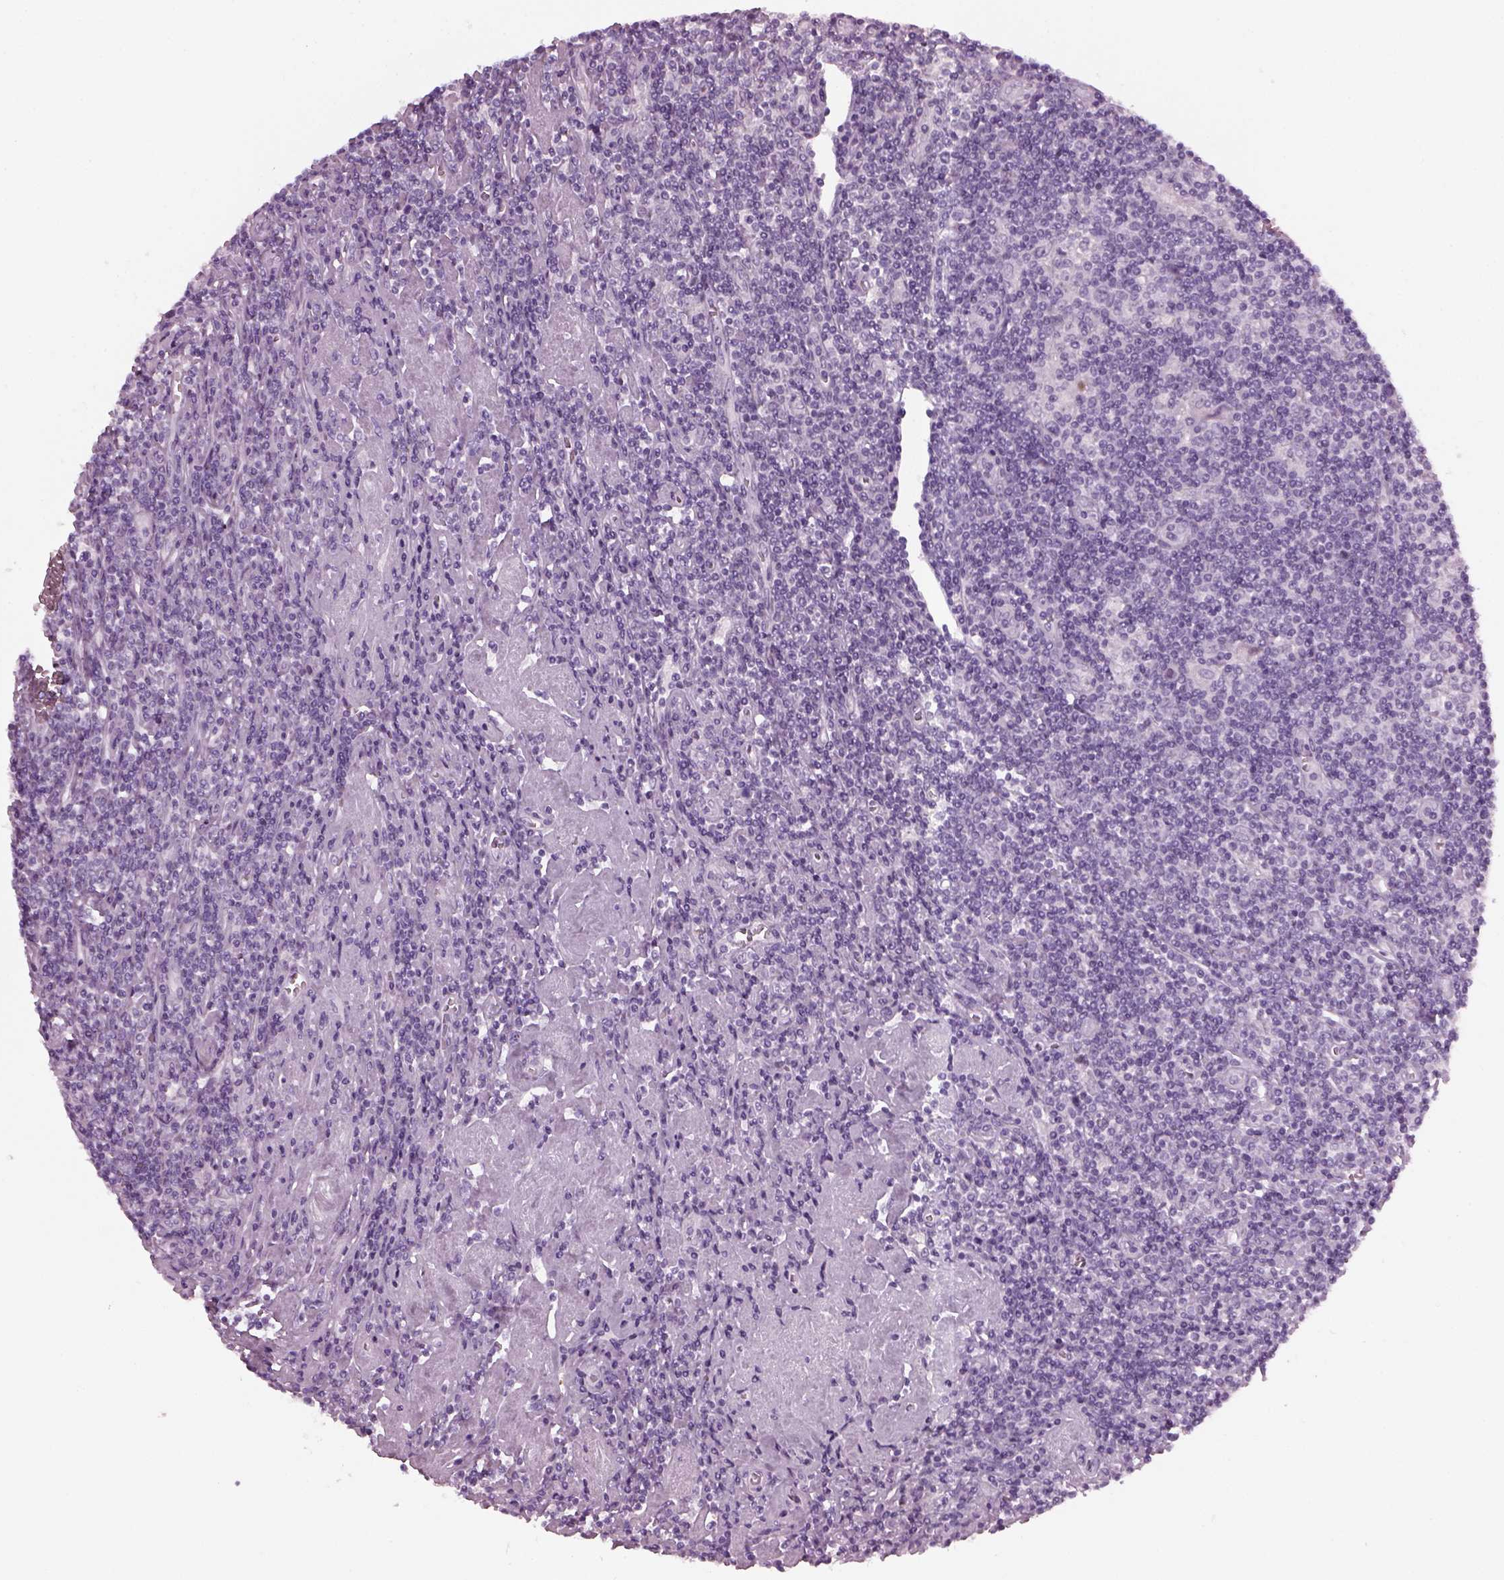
{"staining": {"intensity": "negative", "quantity": "none", "location": "none"}, "tissue": "lymphoma", "cell_type": "Tumor cells", "image_type": "cancer", "snomed": [{"axis": "morphology", "description": "Hodgkin's disease, NOS"}, {"axis": "topography", "description": "Lymph node"}], "caption": "A high-resolution histopathology image shows immunohistochemistry staining of Hodgkin's disease, which demonstrates no significant staining in tumor cells.", "gene": "DPYSL5", "patient": {"sex": "male", "age": 40}}